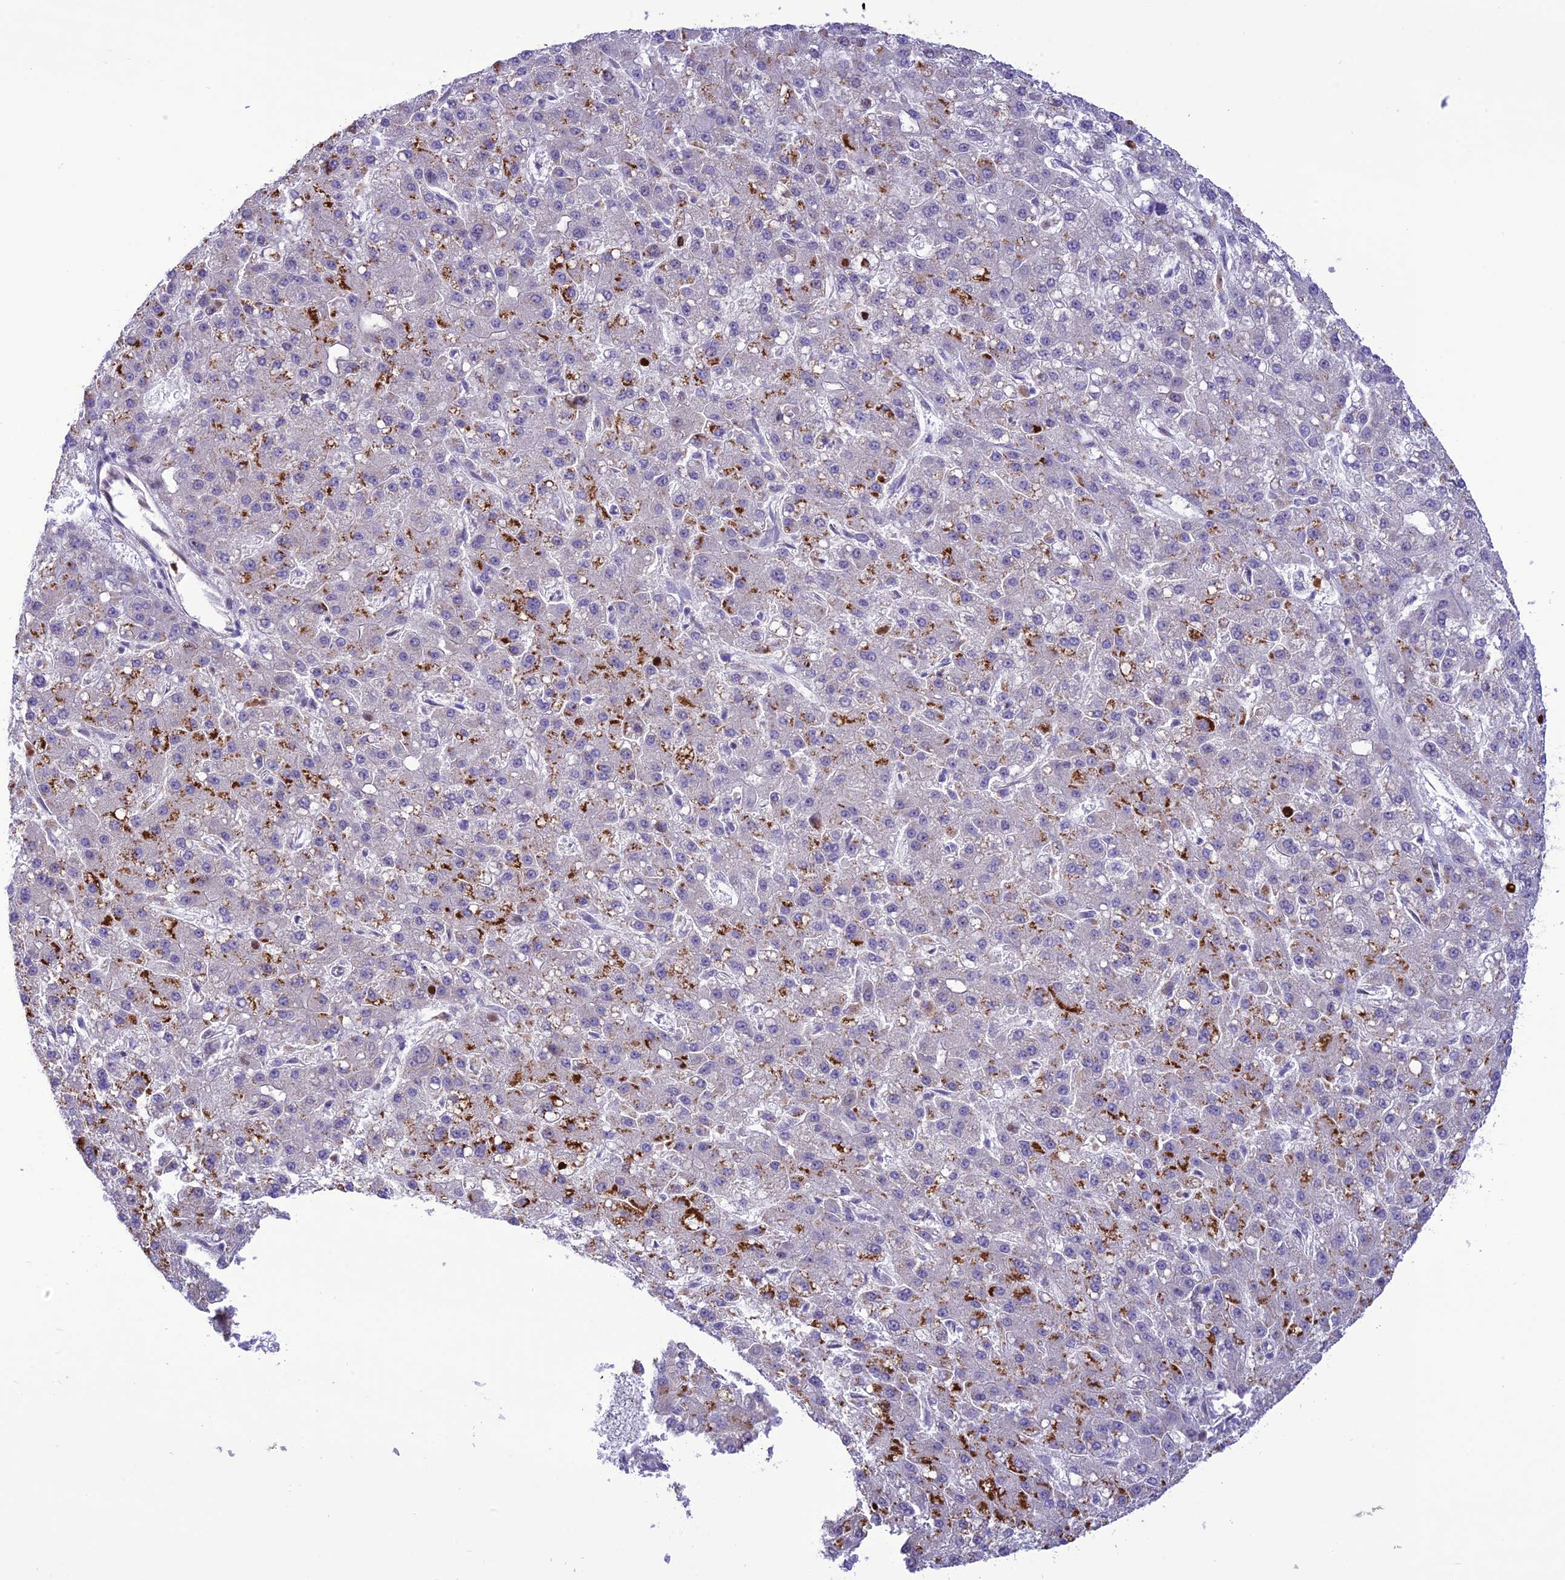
{"staining": {"intensity": "negative", "quantity": "none", "location": "none"}, "tissue": "liver cancer", "cell_type": "Tumor cells", "image_type": "cancer", "snomed": [{"axis": "morphology", "description": "Carcinoma, Hepatocellular, NOS"}, {"axis": "topography", "description": "Liver"}], "caption": "Immunohistochemical staining of human liver cancer demonstrates no significant positivity in tumor cells.", "gene": "JMY", "patient": {"sex": "male", "age": 67}}